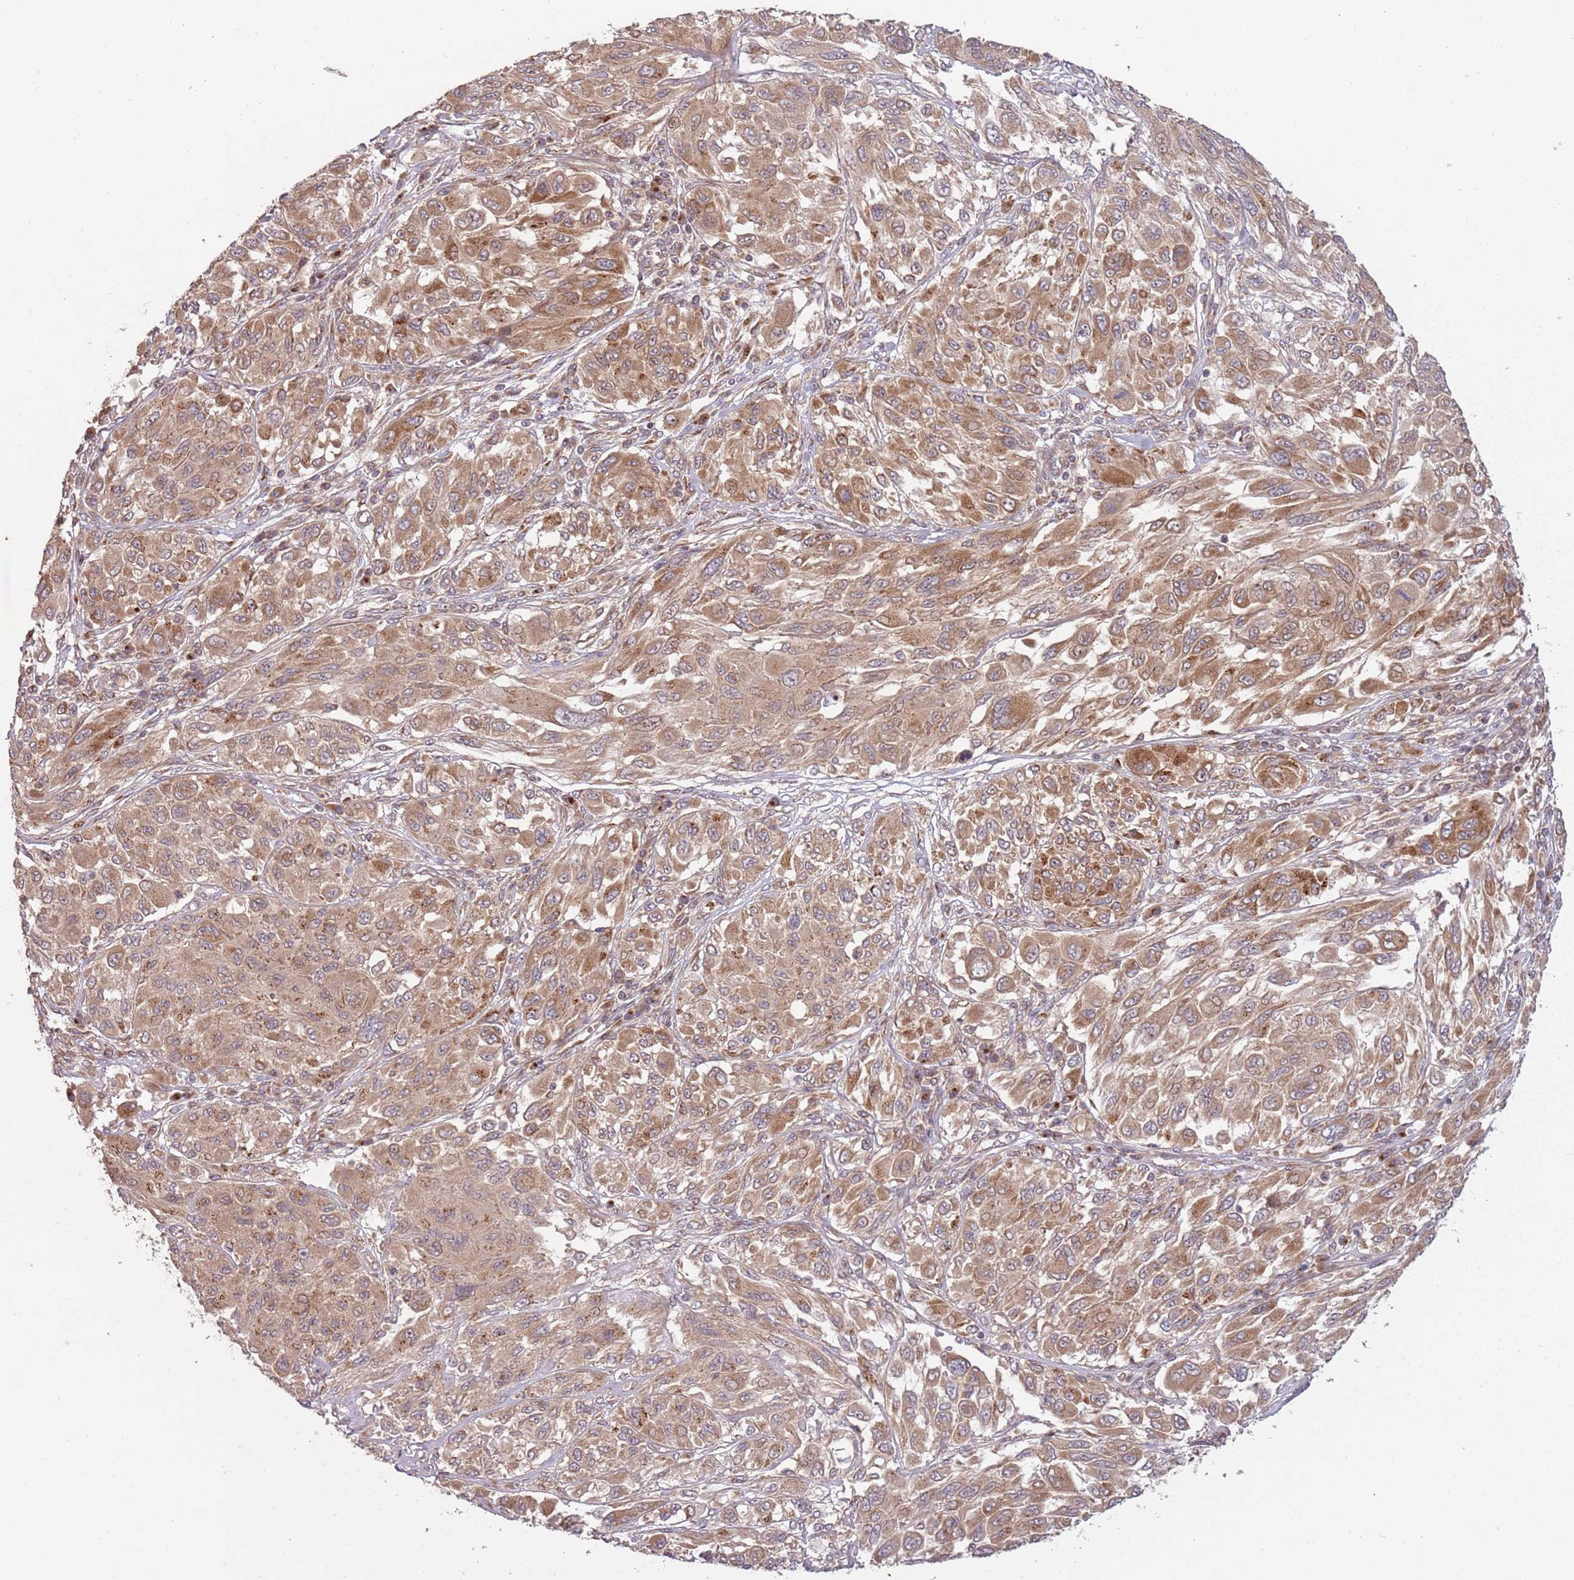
{"staining": {"intensity": "moderate", "quantity": ">75%", "location": "cytoplasmic/membranous"}, "tissue": "melanoma", "cell_type": "Tumor cells", "image_type": "cancer", "snomed": [{"axis": "morphology", "description": "Malignant melanoma, NOS"}, {"axis": "topography", "description": "Skin"}], "caption": "IHC of malignant melanoma displays medium levels of moderate cytoplasmic/membranous staining in about >75% of tumor cells.", "gene": "PLD6", "patient": {"sex": "female", "age": 91}}